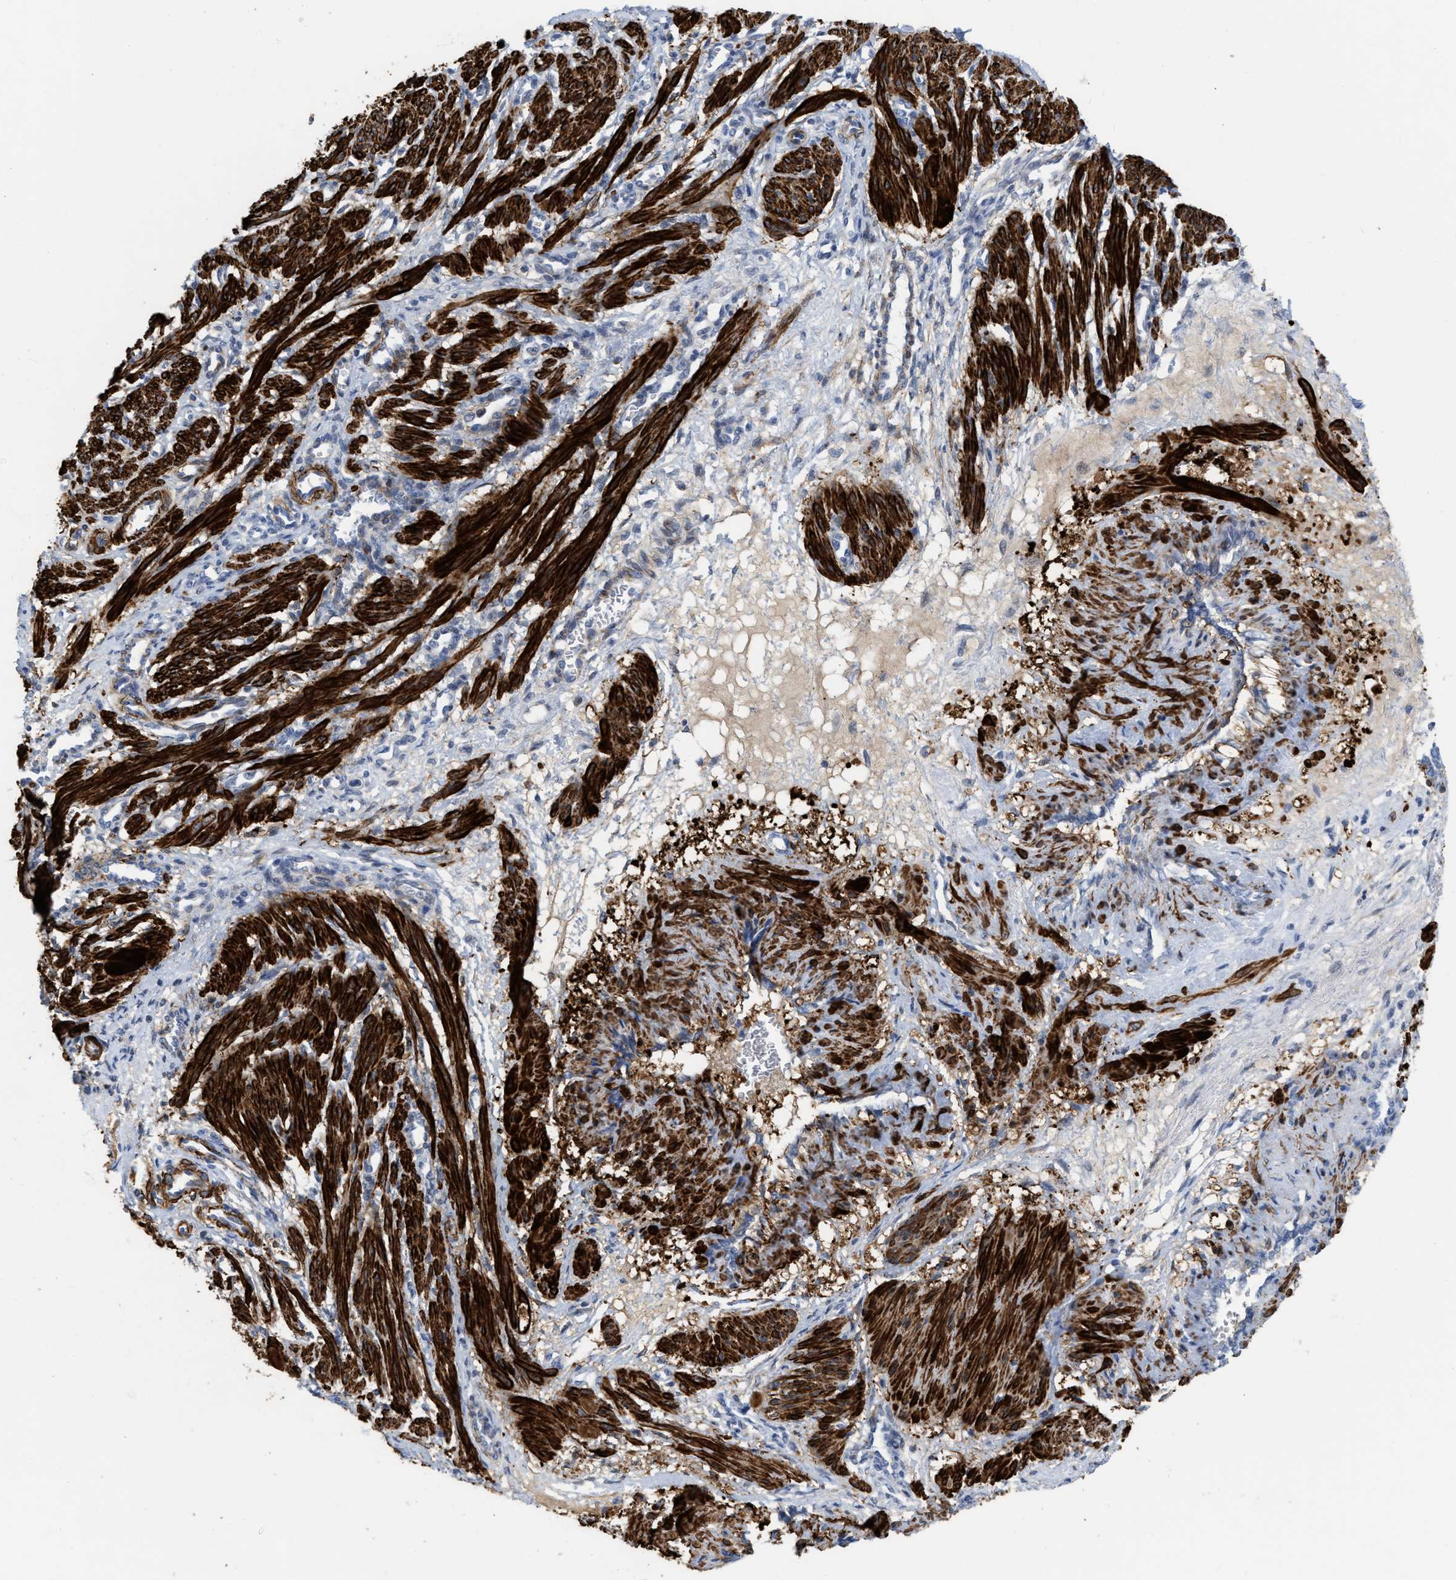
{"staining": {"intensity": "strong", "quantity": ">75%", "location": "cytoplasmic/membranous"}, "tissue": "smooth muscle", "cell_type": "Smooth muscle cells", "image_type": "normal", "snomed": [{"axis": "morphology", "description": "Normal tissue, NOS"}, {"axis": "topography", "description": "Endometrium"}], "caption": "This photomicrograph exhibits immunohistochemistry staining of benign smooth muscle, with high strong cytoplasmic/membranous staining in approximately >75% of smooth muscle cells.", "gene": "TAGLN", "patient": {"sex": "female", "age": 33}}